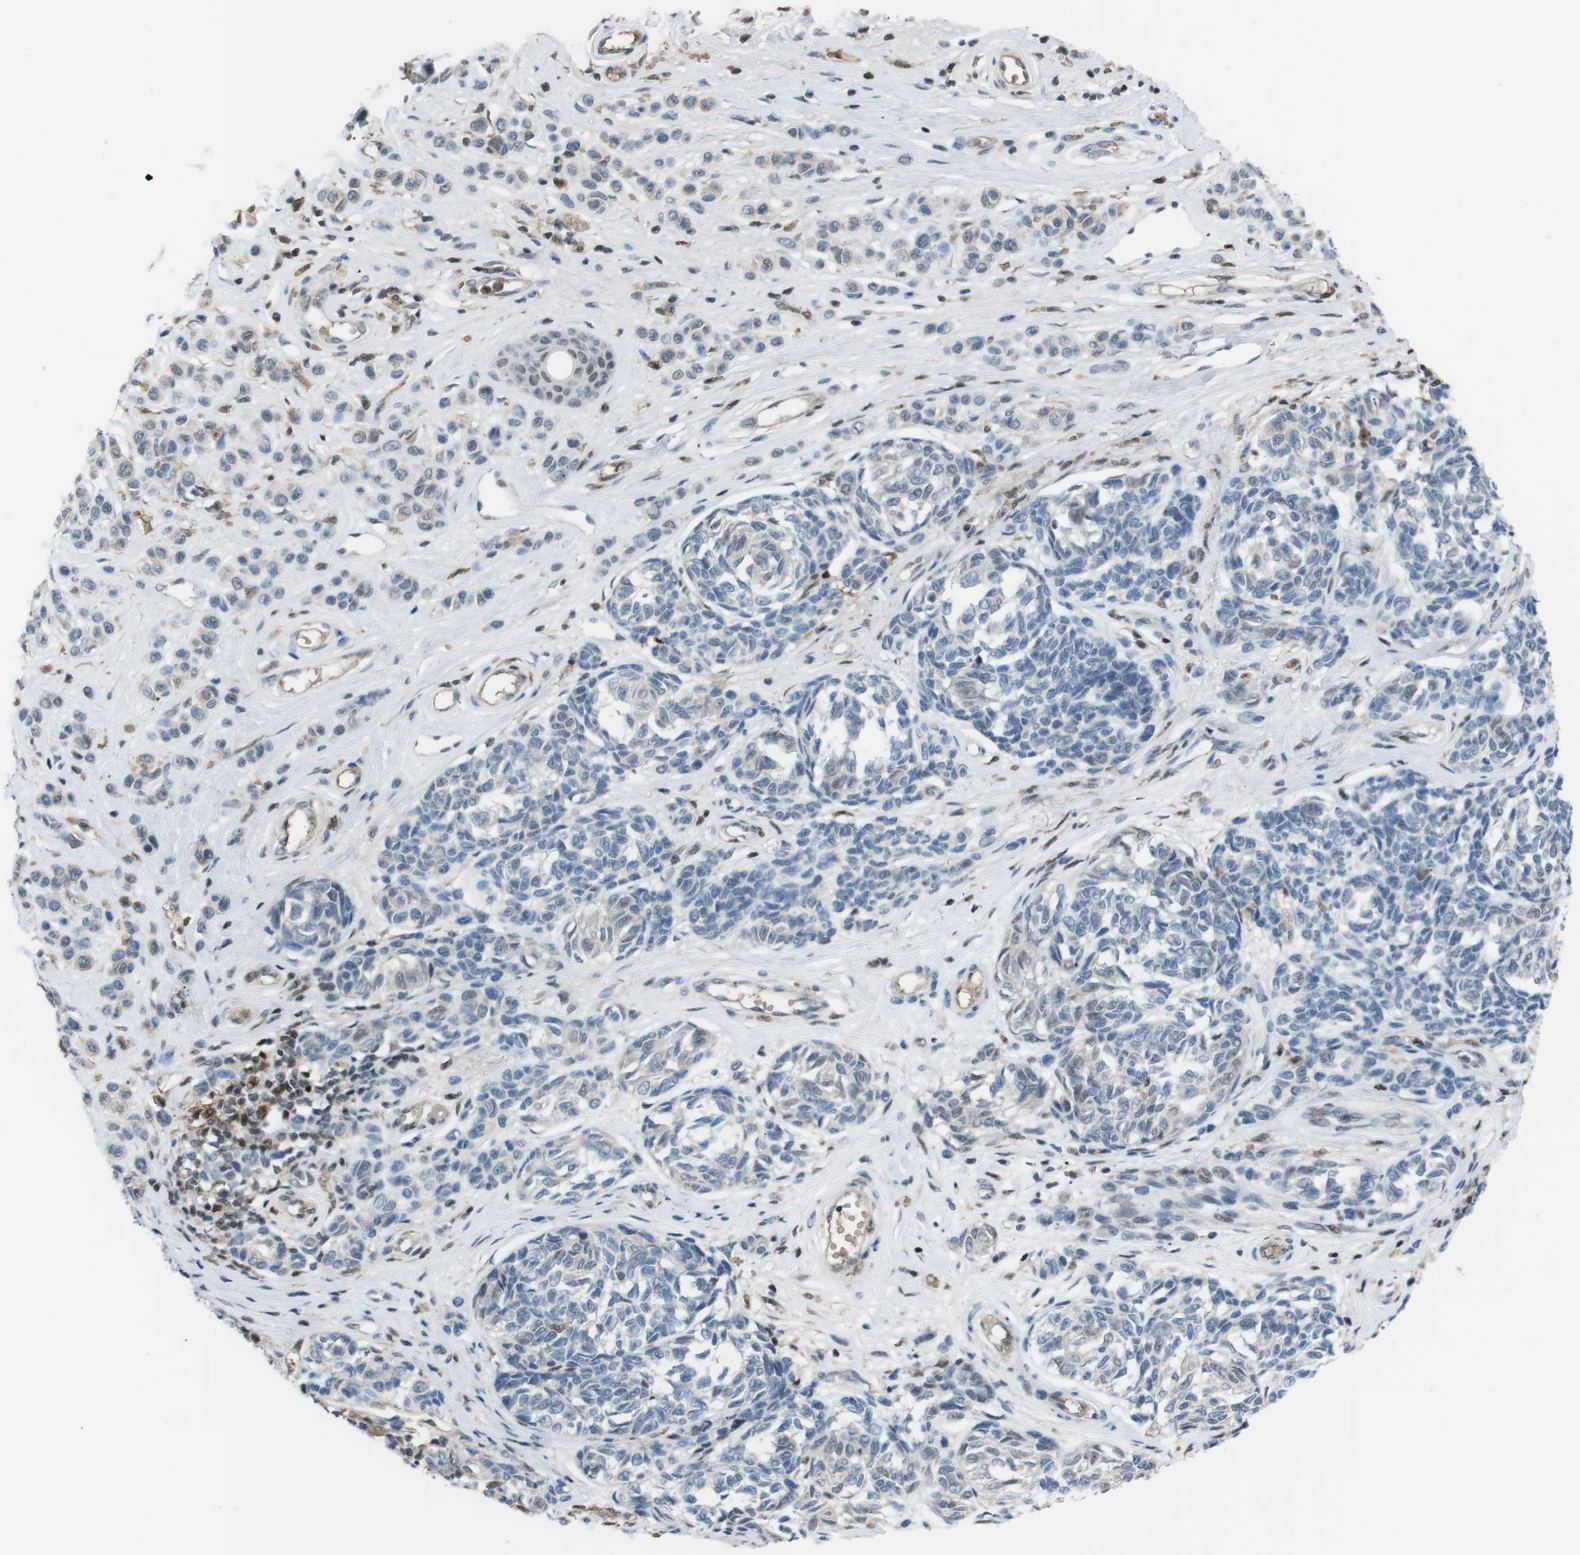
{"staining": {"intensity": "weak", "quantity": "25%-75%", "location": "nuclear"}, "tissue": "melanoma", "cell_type": "Tumor cells", "image_type": "cancer", "snomed": [{"axis": "morphology", "description": "Malignant melanoma, NOS"}, {"axis": "topography", "description": "Skin"}], "caption": "The immunohistochemical stain highlights weak nuclear positivity in tumor cells of malignant melanoma tissue. The staining was performed using DAB (3,3'-diaminobenzidine) to visualize the protein expression in brown, while the nuclei were stained in blue with hematoxylin (Magnification: 20x).", "gene": "SUB1", "patient": {"sex": "female", "age": 64}}